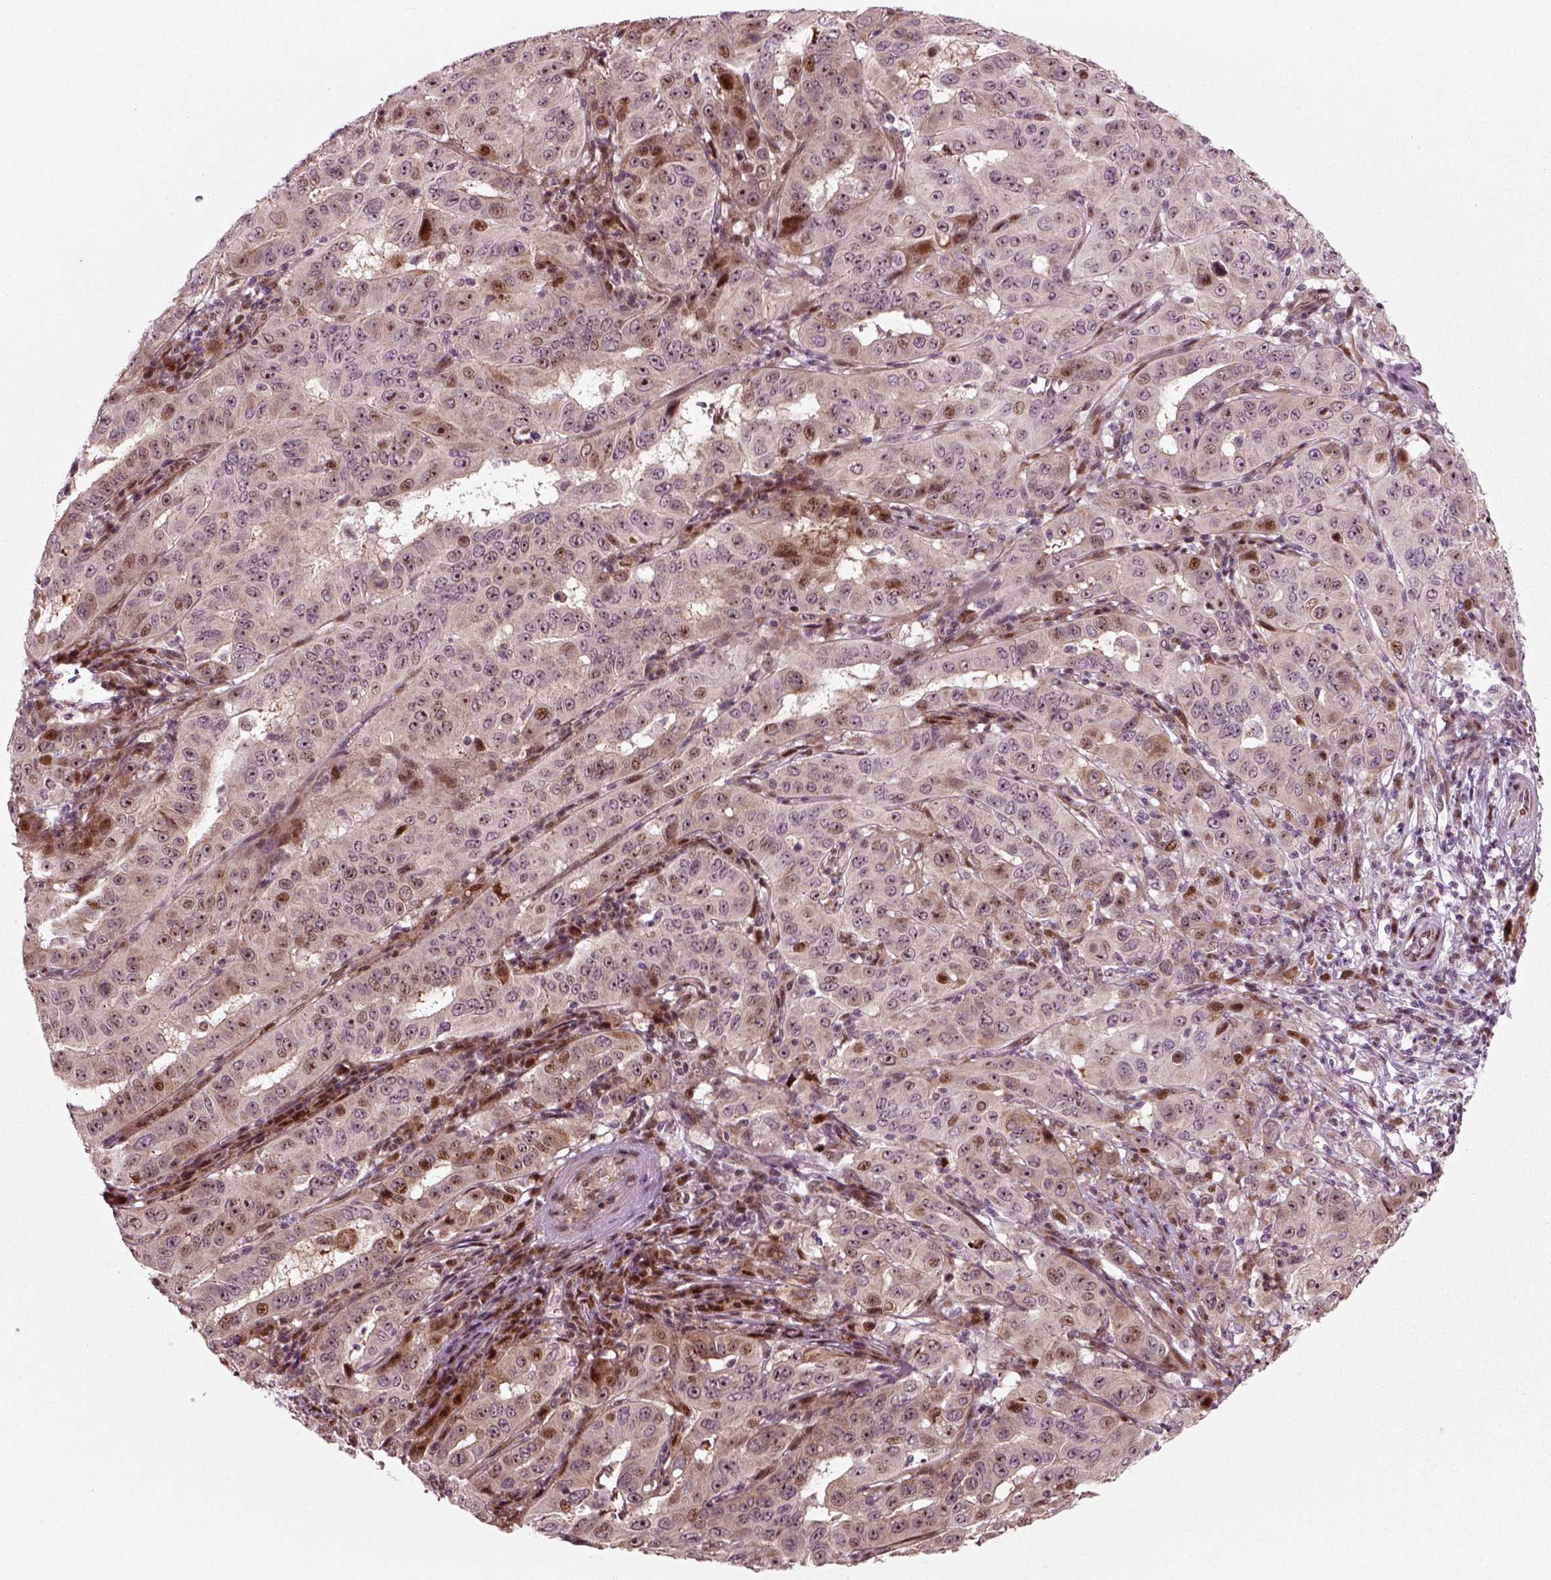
{"staining": {"intensity": "moderate", "quantity": "<25%", "location": "nuclear"}, "tissue": "pancreatic cancer", "cell_type": "Tumor cells", "image_type": "cancer", "snomed": [{"axis": "morphology", "description": "Adenocarcinoma, NOS"}, {"axis": "topography", "description": "Pancreas"}], "caption": "Immunohistochemical staining of human pancreatic adenocarcinoma reveals low levels of moderate nuclear protein positivity in about <25% of tumor cells.", "gene": "CDC14A", "patient": {"sex": "male", "age": 63}}